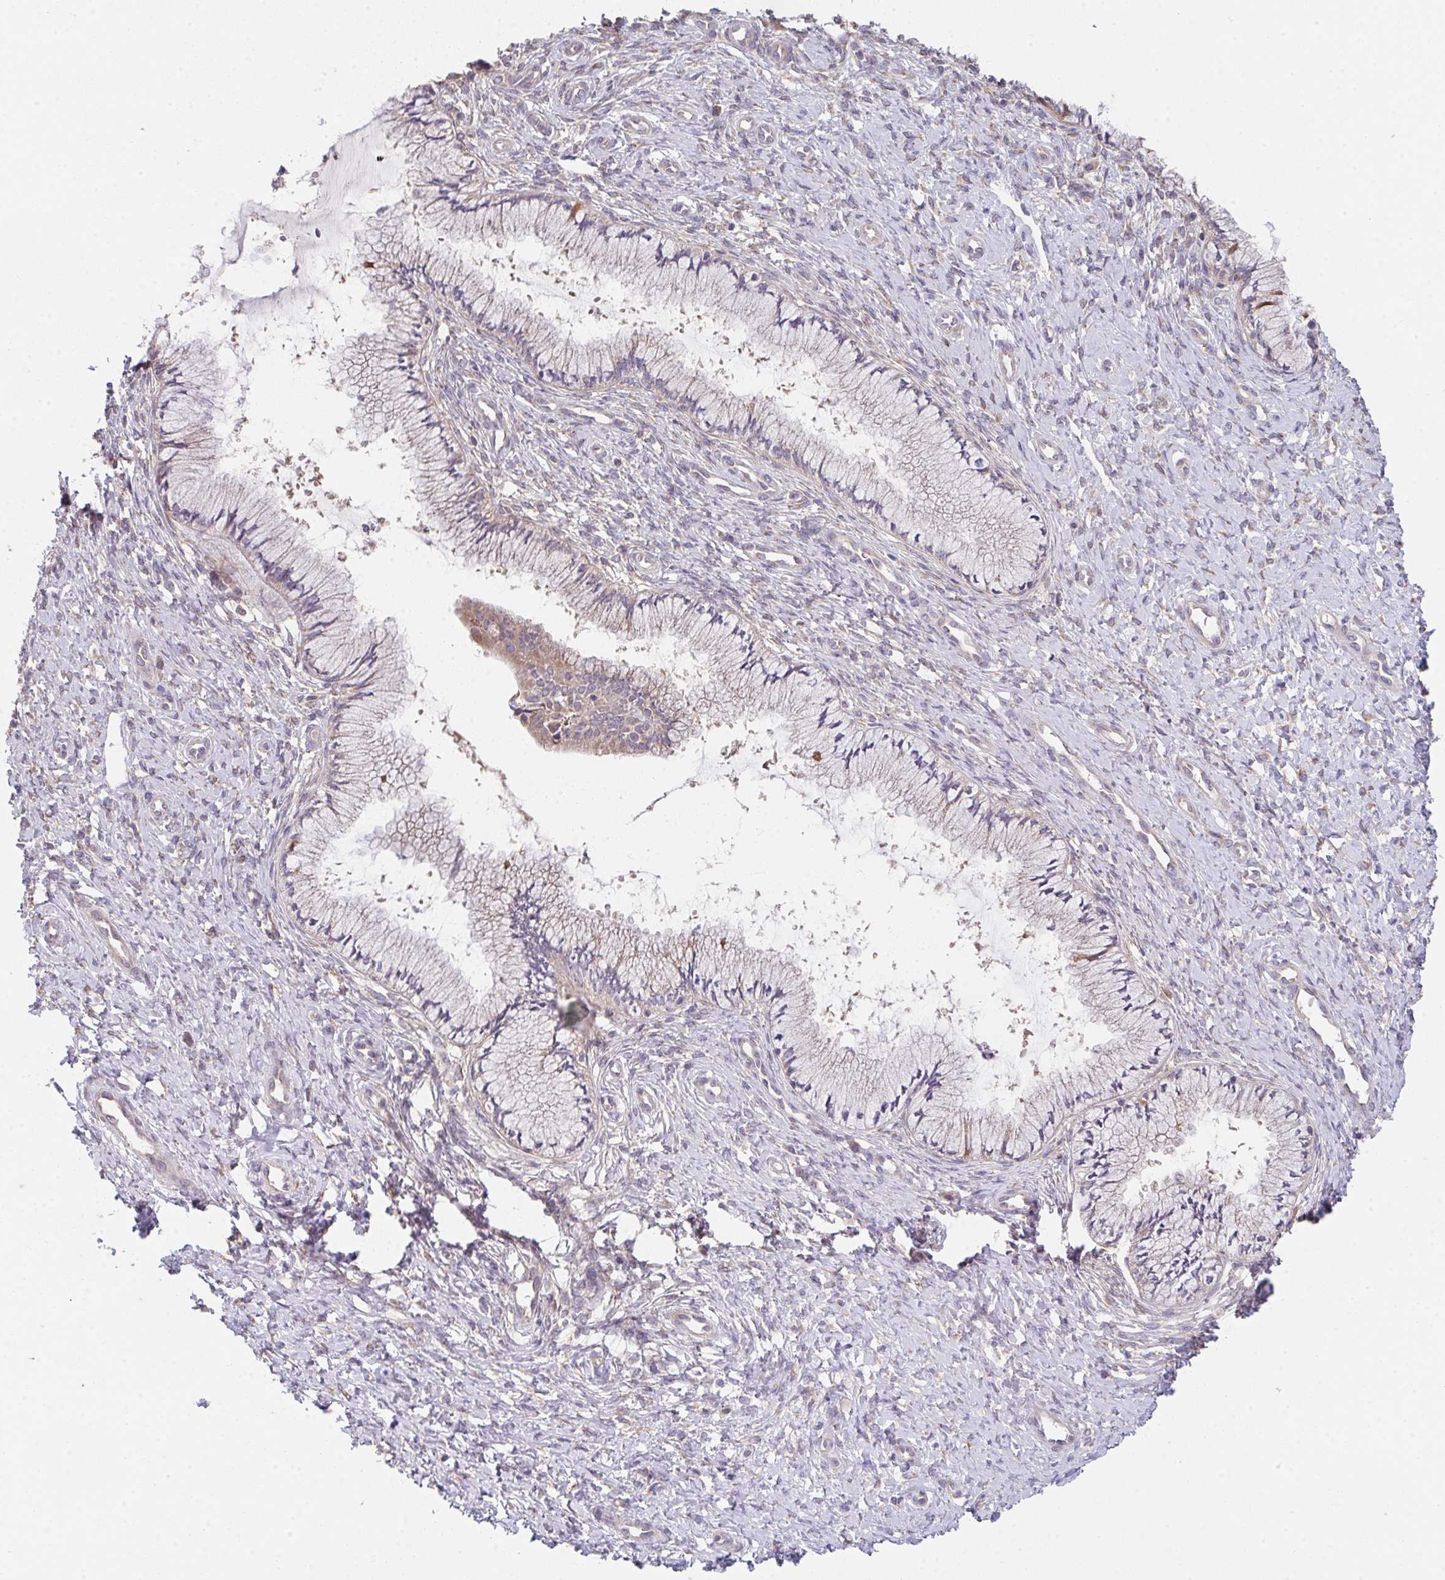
{"staining": {"intensity": "weak", "quantity": "<25%", "location": "cytoplasmic/membranous"}, "tissue": "cervix", "cell_type": "Glandular cells", "image_type": "normal", "snomed": [{"axis": "morphology", "description": "Normal tissue, NOS"}, {"axis": "topography", "description": "Cervix"}], "caption": "A high-resolution micrograph shows immunohistochemistry (IHC) staining of unremarkable cervix, which displays no significant staining in glandular cells. The staining is performed using DAB brown chromogen with nuclei counter-stained in using hematoxylin.", "gene": "TSPAN31", "patient": {"sex": "female", "age": 37}}